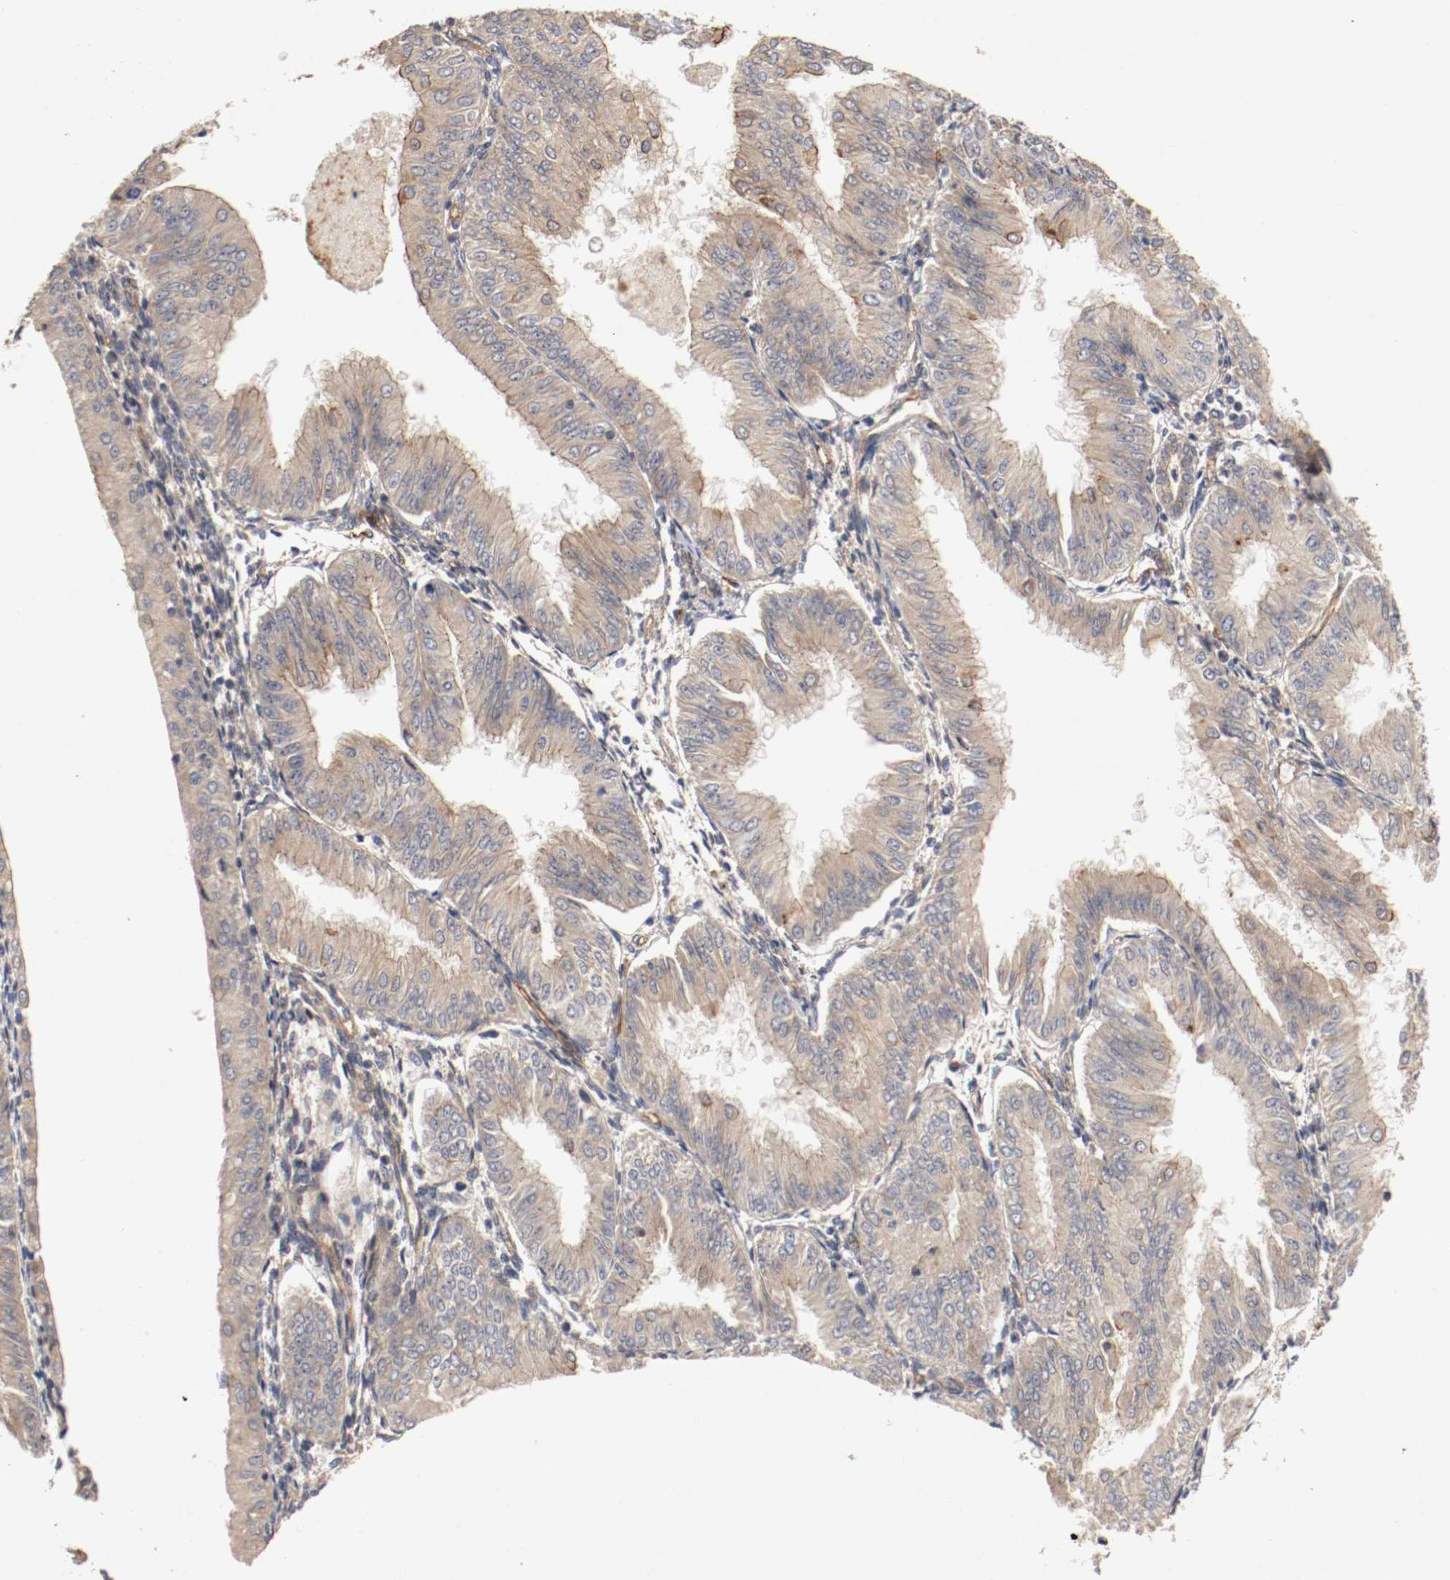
{"staining": {"intensity": "weak", "quantity": "25%-75%", "location": "cytoplasmic/membranous"}, "tissue": "endometrial cancer", "cell_type": "Tumor cells", "image_type": "cancer", "snomed": [{"axis": "morphology", "description": "Adenocarcinoma, NOS"}, {"axis": "topography", "description": "Endometrium"}], "caption": "A high-resolution micrograph shows immunohistochemistry staining of endometrial cancer, which displays weak cytoplasmic/membranous staining in approximately 25%-75% of tumor cells.", "gene": "TYK2", "patient": {"sex": "female", "age": 53}}